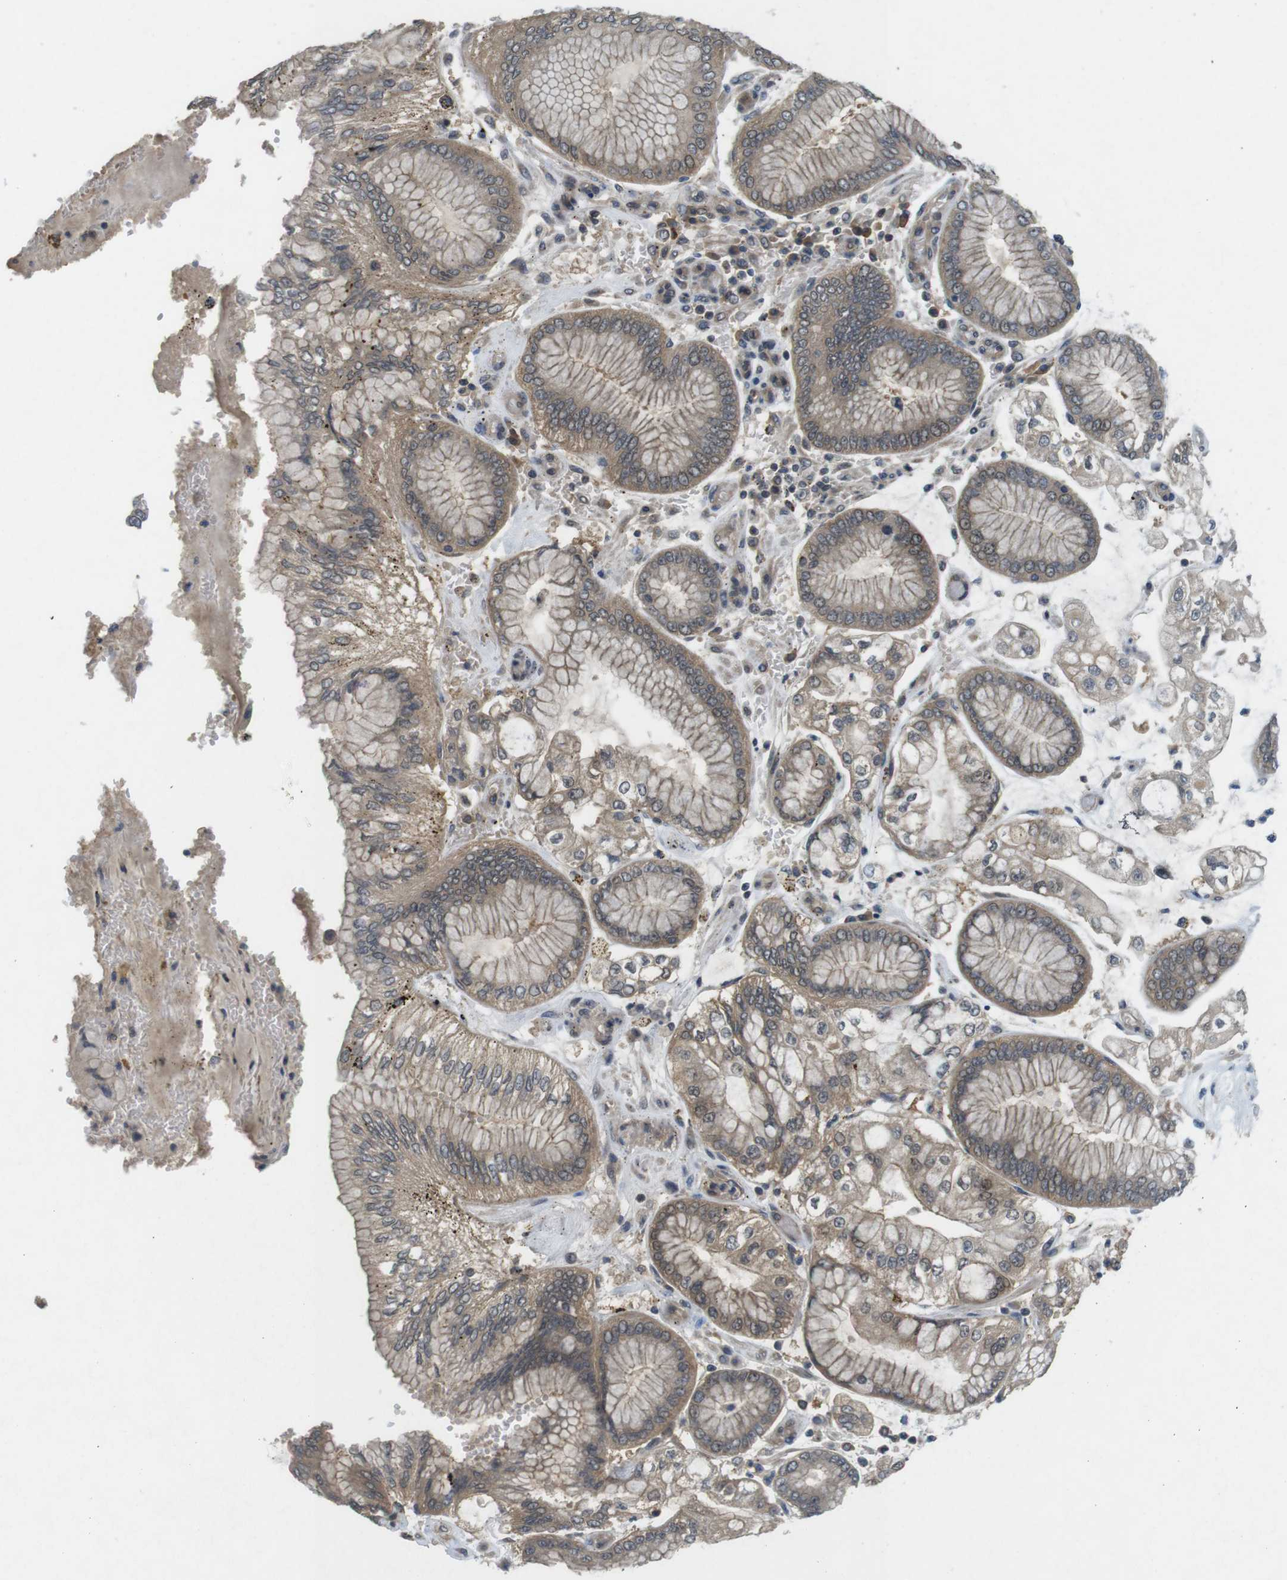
{"staining": {"intensity": "weak", "quantity": ">75%", "location": "cytoplasmic/membranous"}, "tissue": "stomach cancer", "cell_type": "Tumor cells", "image_type": "cancer", "snomed": [{"axis": "morphology", "description": "Adenocarcinoma, NOS"}, {"axis": "topography", "description": "Stomach"}], "caption": "A histopathology image of human stomach adenocarcinoma stained for a protein shows weak cytoplasmic/membranous brown staining in tumor cells.", "gene": "SUGT1", "patient": {"sex": "male", "age": 76}}